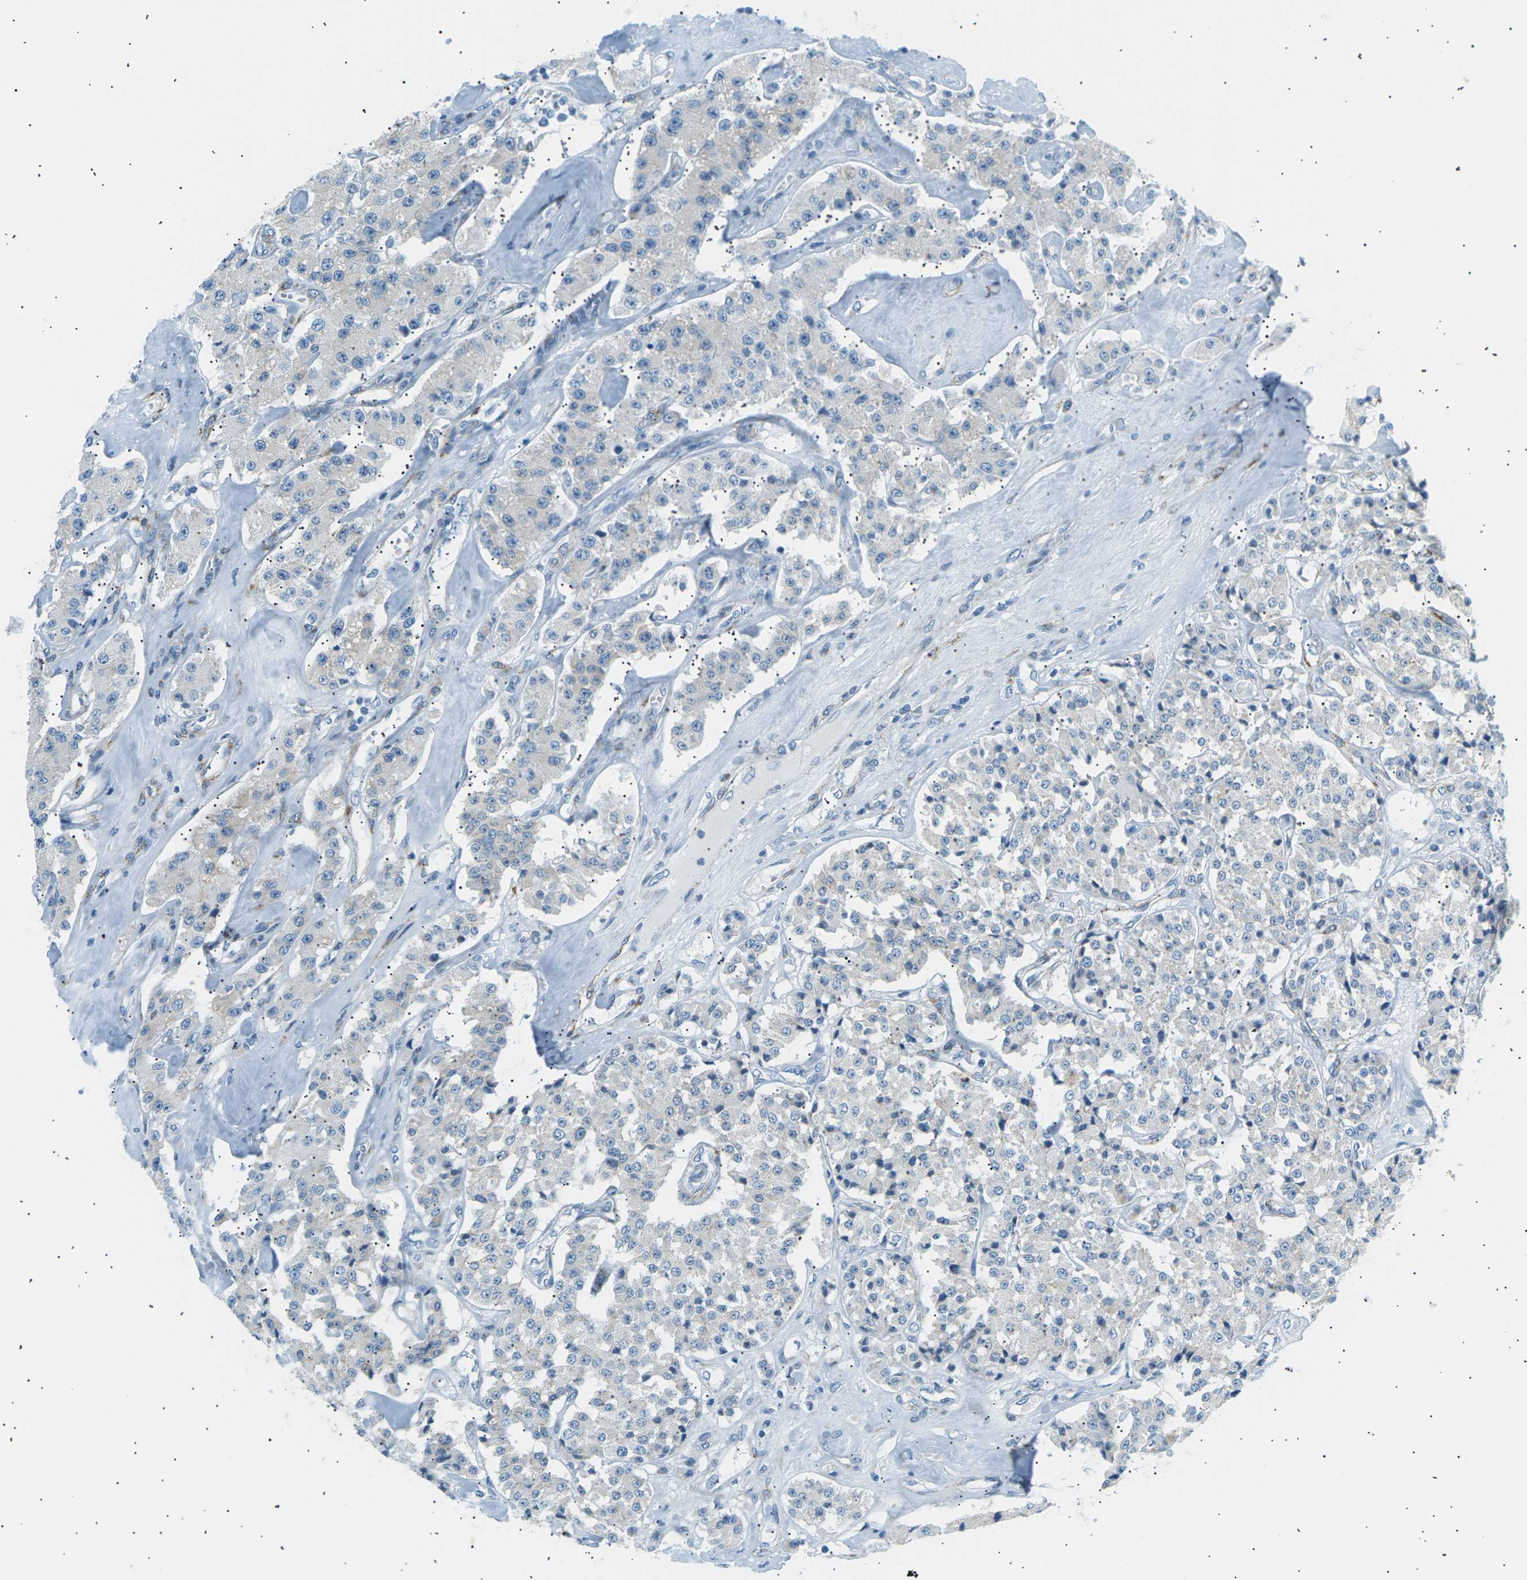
{"staining": {"intensity": "negative", "quantity": "none", "location": "none"}, "tissue": "carcinoid", "cell_type": "Tumor cells", "image_type": "cancer", "snomed": [{"axis": "morphology", "description": "Carcinoid, malignant, NOS"}, {"axis": "topography", "description": "Pancreas"}], "caption": "Immunohistochemistry of human malignant carcinoid reveals no positivity in tumor cells. The staining is performed using DAB brown chromogen with nuclei counter-stained in using hematoxylin.", "gene": "SEPTIN5", "patient": {"sex": "male", "age": 41}}